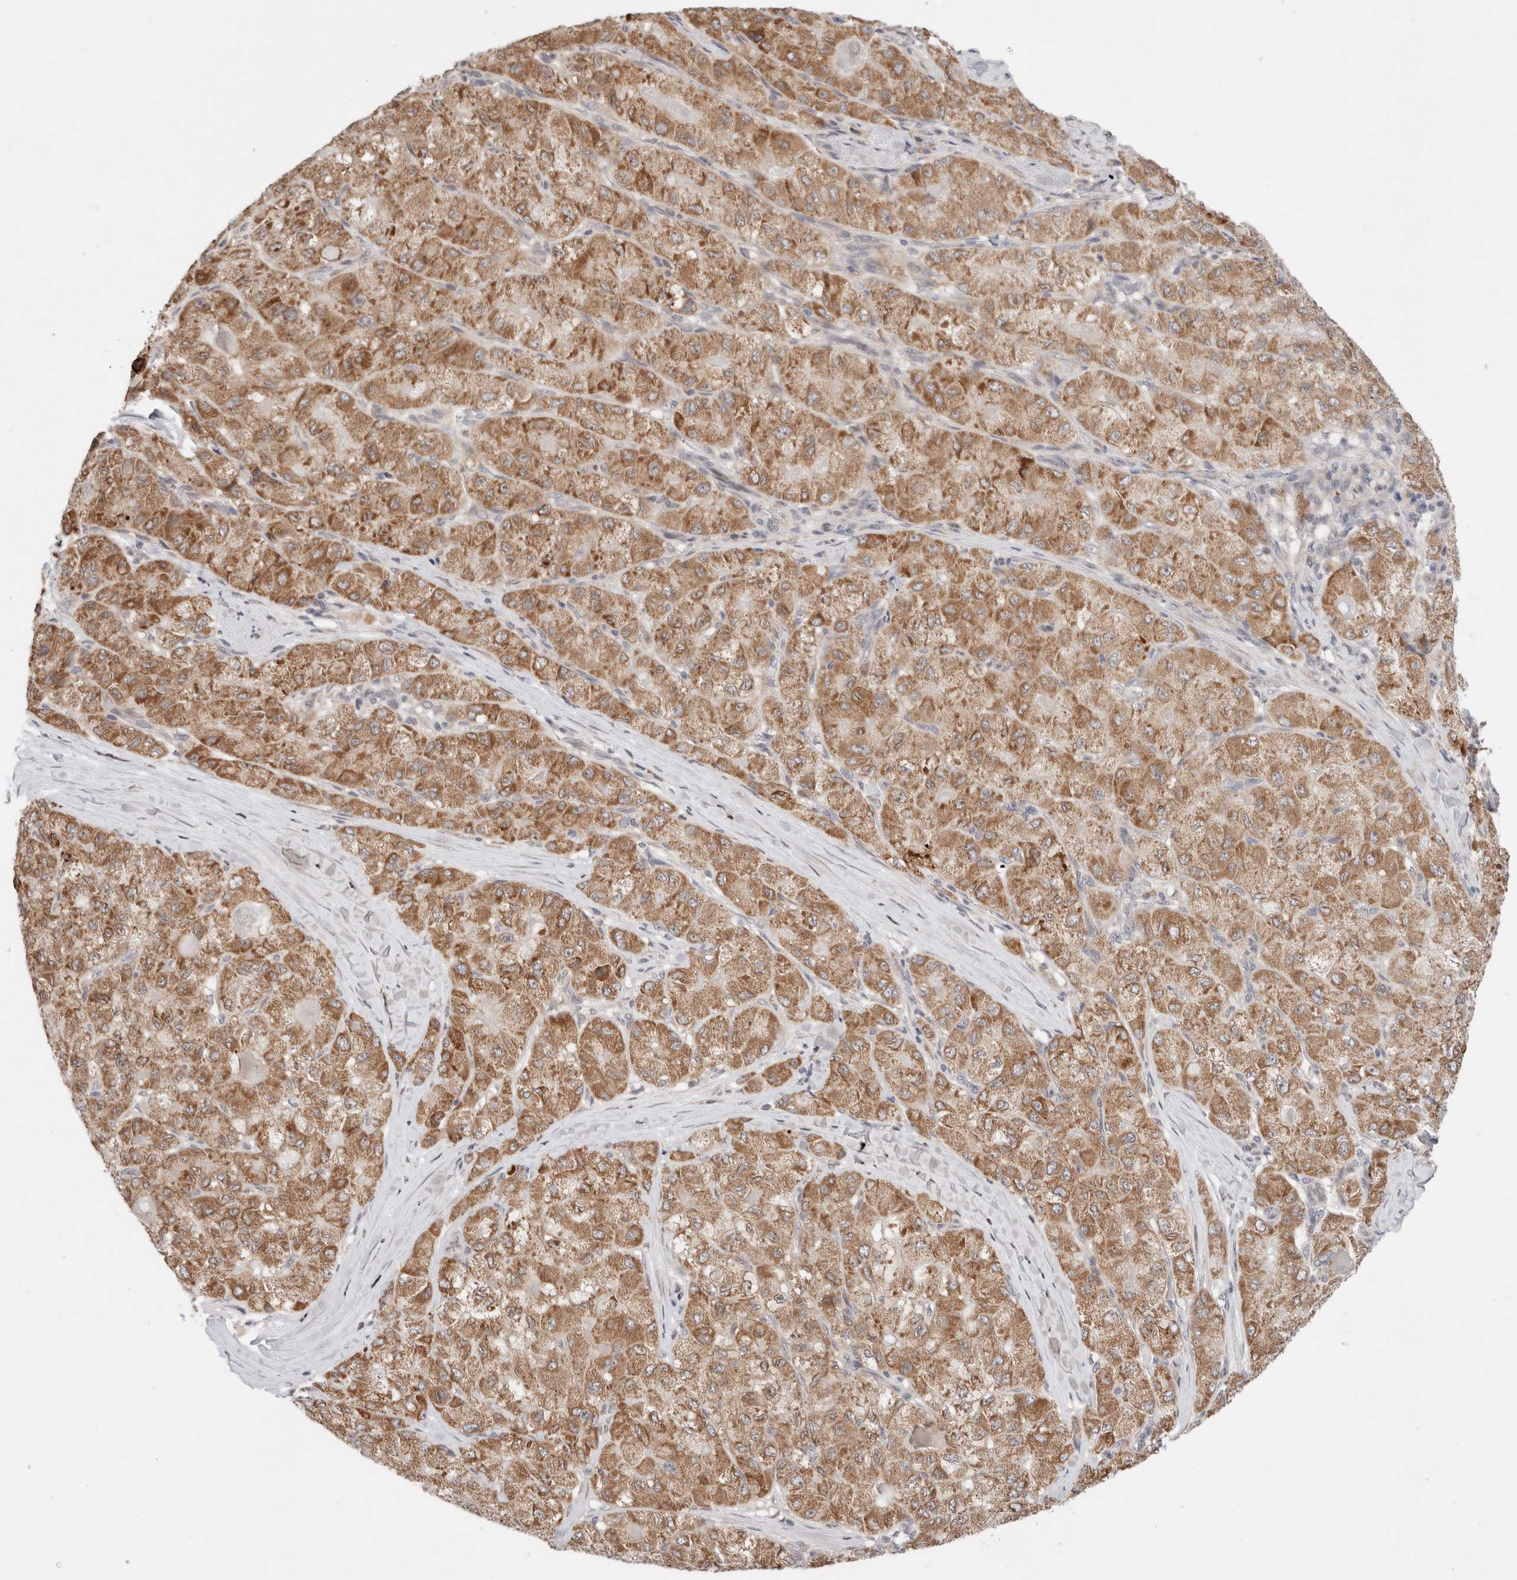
{"staining": {"intensity": "moderate", "quantity": ">75%", "location": "cytoplasmic/membranous"}, "tissue": "liver cancer", "cell_type": "Tumor cells", "image_type": "cancer", "snomed": [{"axis": "morphology", "description": "Carcinoma, Hepatocellular, NOS"}, {"axis": "topography", "description": "Liver"}], "caption": "Immunohistochemistry (IHC) micrograph of neoplastic tissue: human hepatocellular carcinoma (liver) stained using IHC exhibits medium levels of moderate protein expression localized specifically in the cytoplasmic/membranous of tumor cells, appearing as a cytoplasmic/membranous brown color.", "gene": "ERI3", "patient": {"sex": "male", "age": 80}}